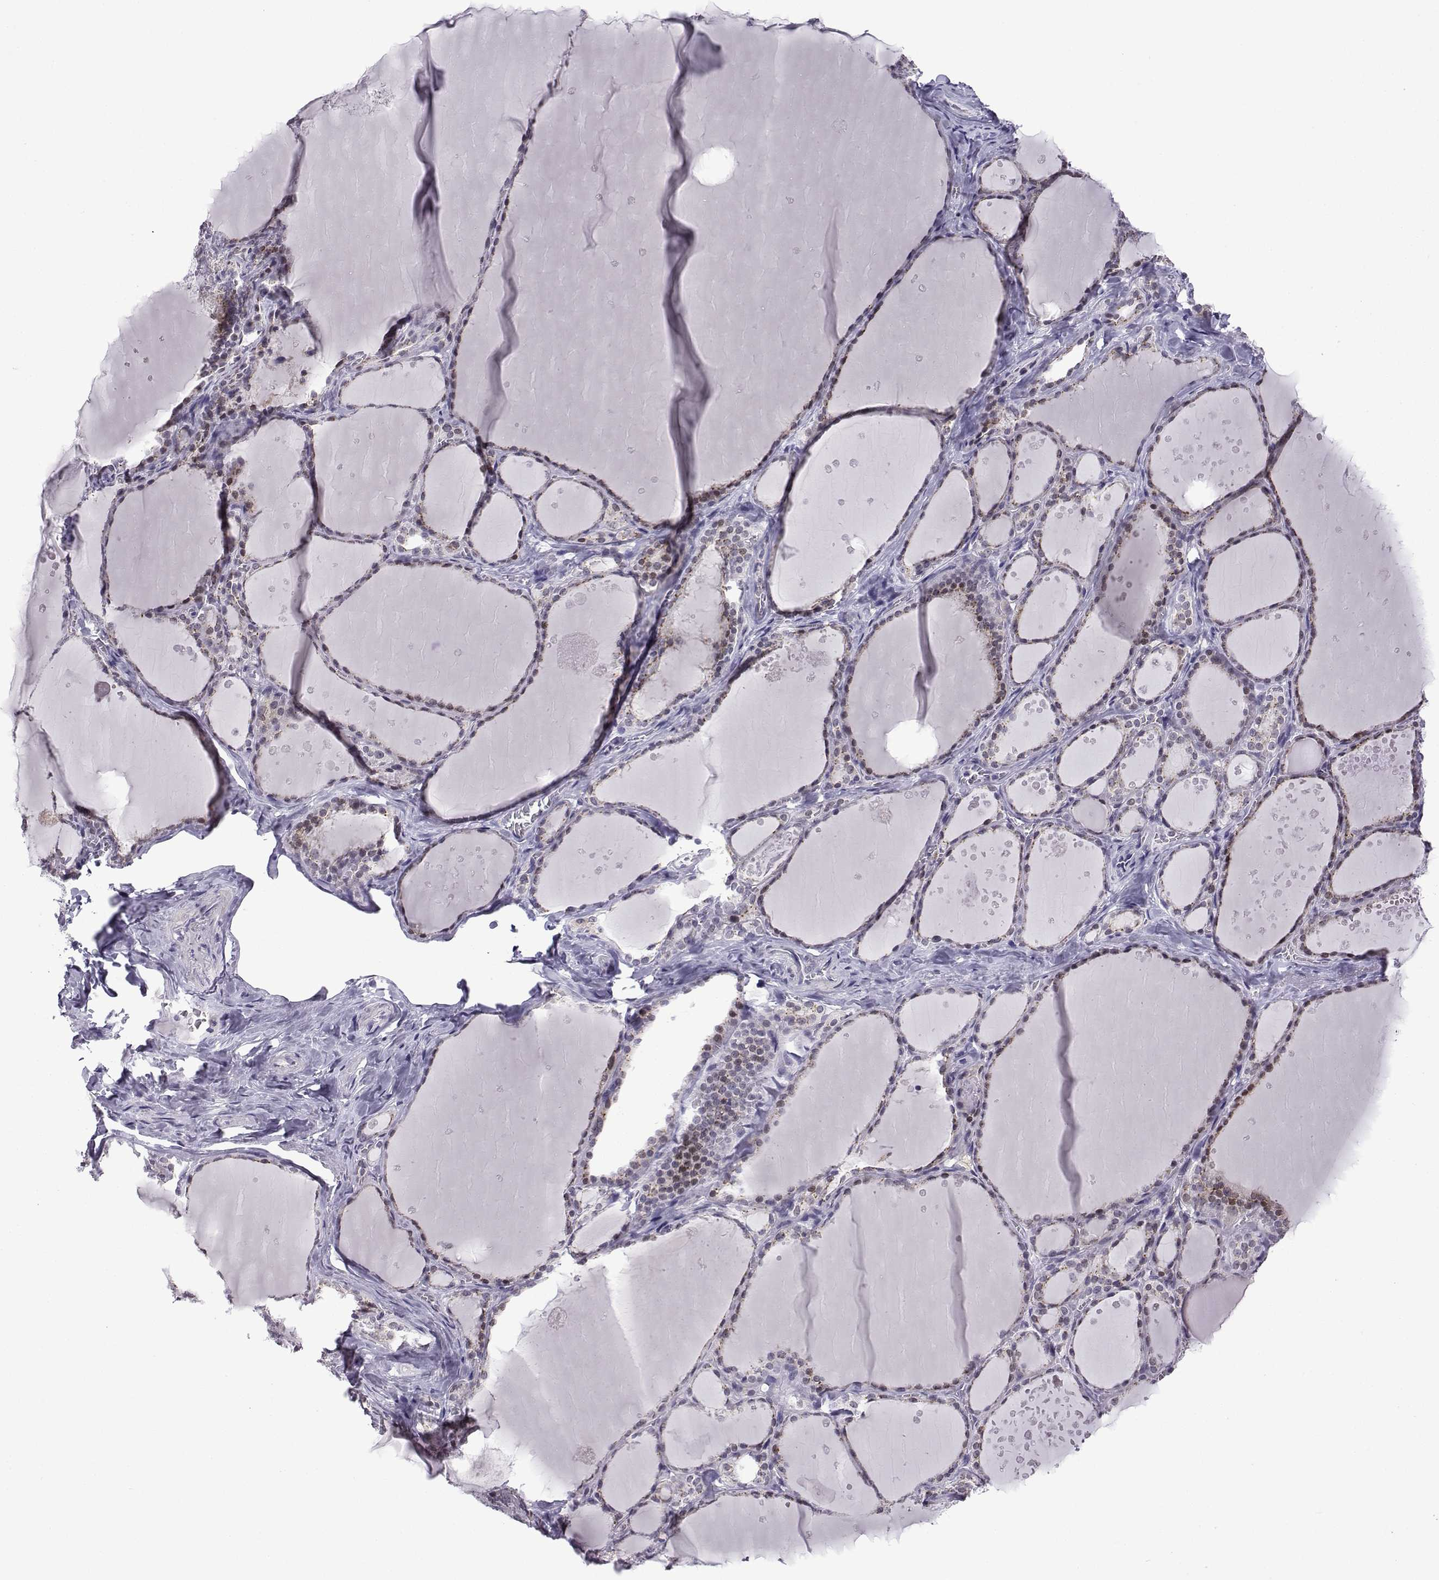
{"staining": {"intensity": "weak", "quantity": "25%-75%", "location": "cytoplasmic/membranous"}, "tissue": "thyroid gland", "cell_type": "Glandular cells", "image_type": "normal", "snomed": [{"axis": "morphology", "description": "Normal tissue, NOS"}, {"axis": "topography", "description": "Thyroid gland"}], "caption": "Immunohistochemistry micrograph of benign thyroid gland: thyroid gland stained using immunohistochemistry (IHC) shows low levels of weak protein expression localized specifically in the cytoplasmic/membranous of glandular cells, appearing as a cytoplasmic/membranous brown color.", "gene": "HTR7", "patient": {"sex": "male", "age": 63}}